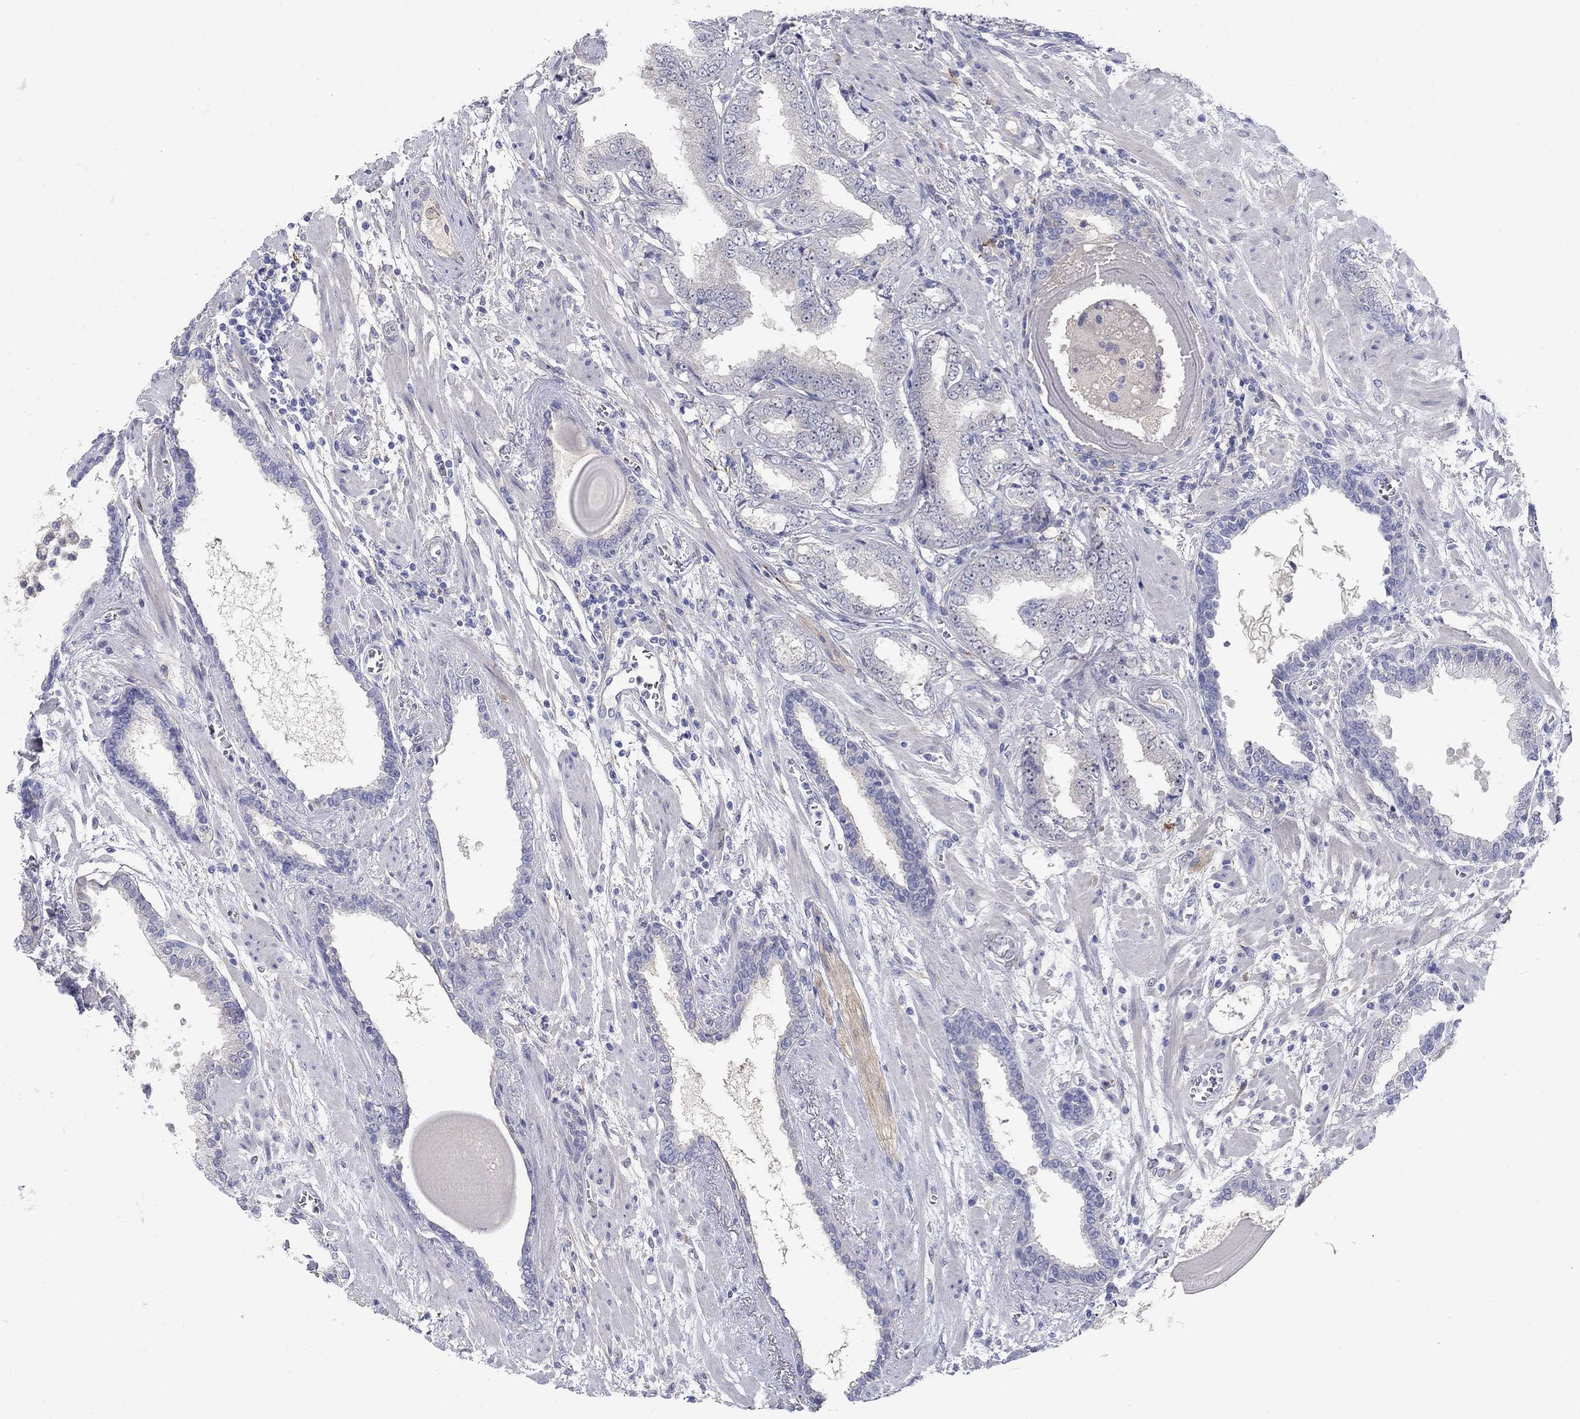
{"staining": {"intensity": "negative", "quantity": "none", "location": "none"}, "tissue": "prostate cancer", "cell_type": "Tumor cells", "image_type": "cancer", "snomed": [{"axis": "morphology", "description": "Adenocarcinoma, Low grade"}, {"axis": "topography", "description": "Prostate"}], "caption": "Immunohistochemistry (IHC) micrograph of neoplastic tissue: human low-grade adenocarcinoma (prostate) stained with DAB reveals no significant protein staining in tumor cells.", "gene": "REEP2", "patient": {"sex": "male", "age": 69}}